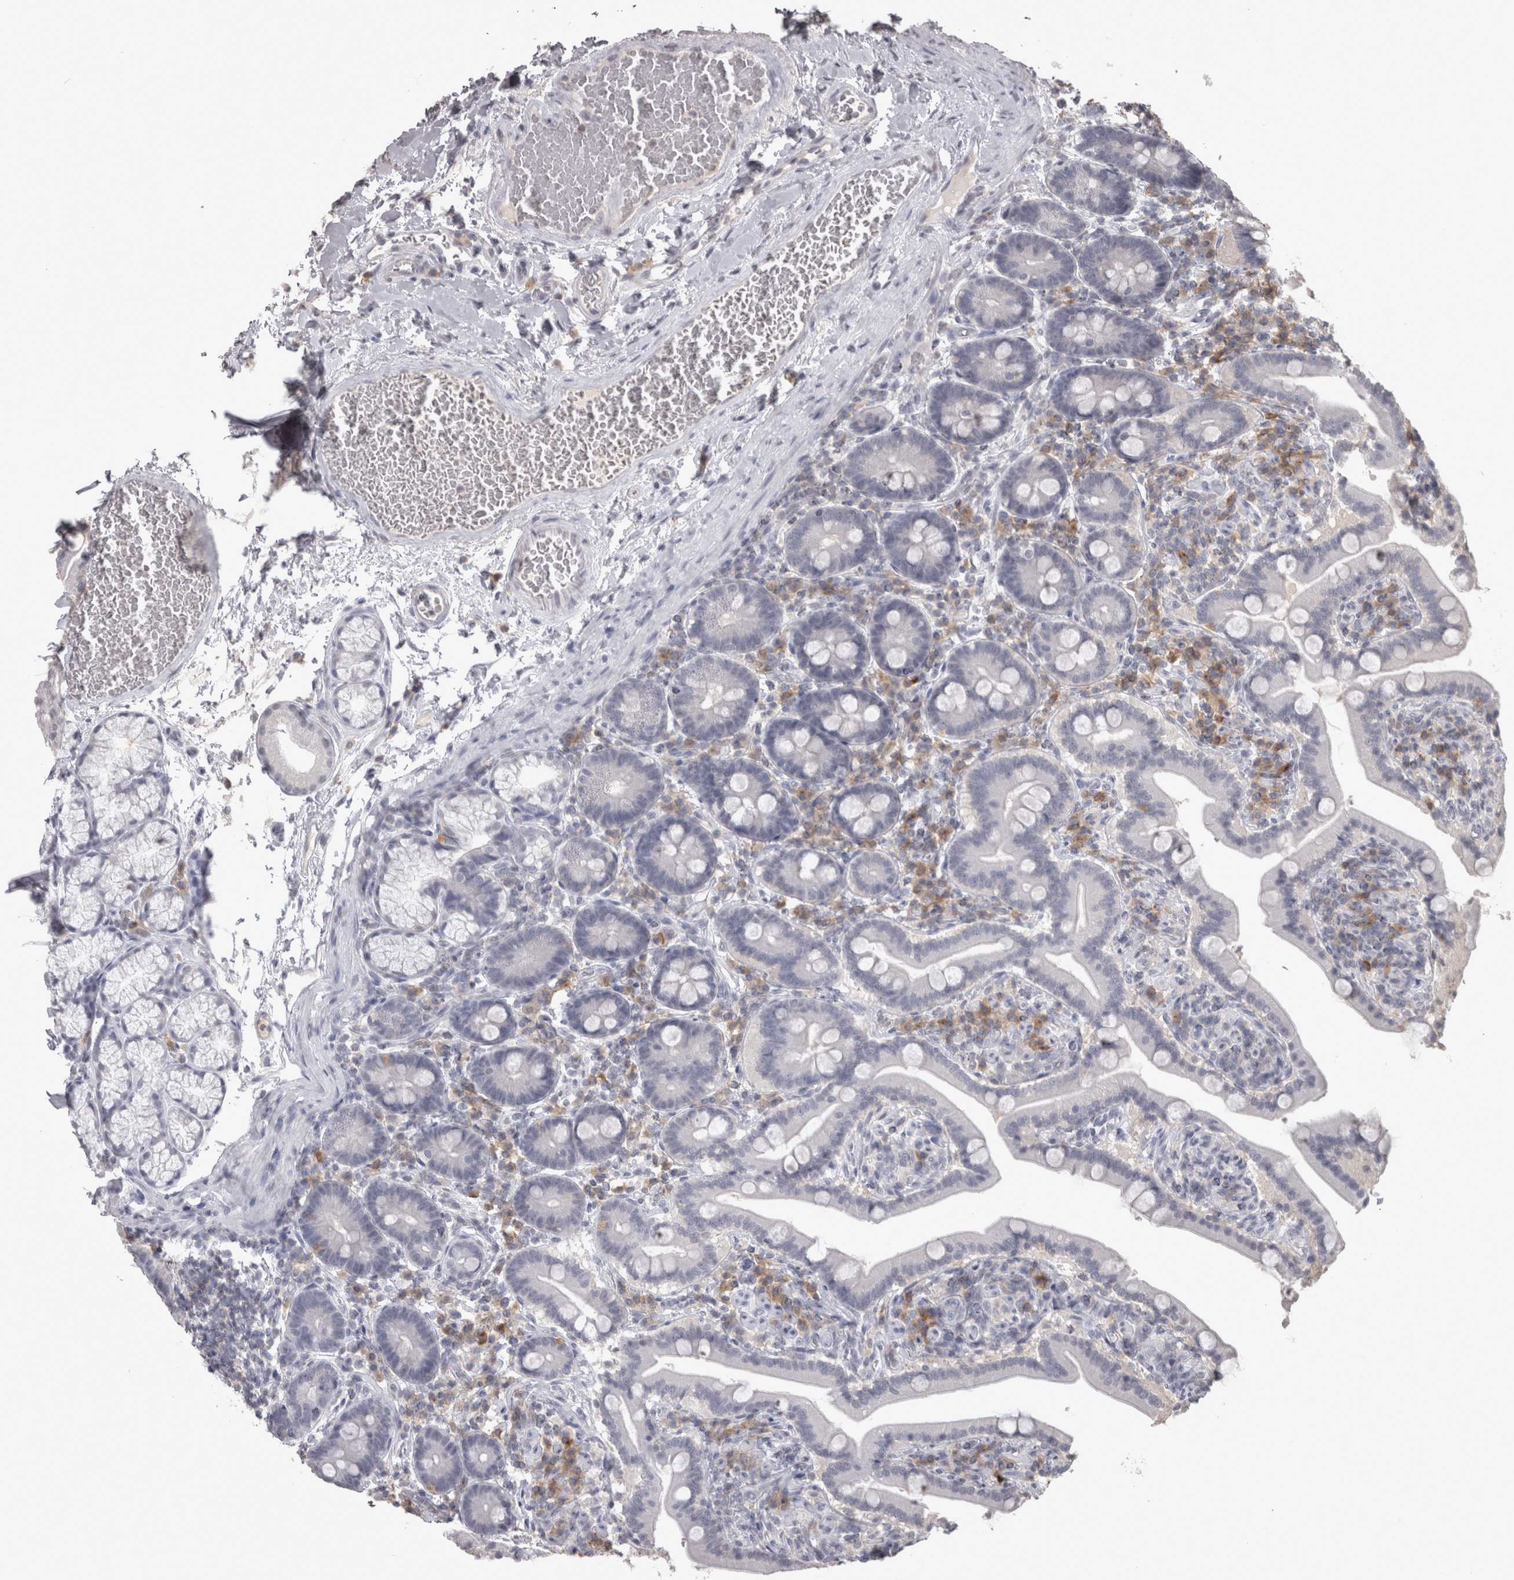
{"staining": {"intensity": "negative", "quantity": "none", "location": "none"}, "tissue": "duodenum", "cell_type": "Glandular cells", "image_type": "normal", "snomed": [{"axis": "morphology", "description": "Normal tissue, NOS"}, {"axis": "topography", "description": "Duodenum"}], "caption": "Normal duodenum was stained to show a protein in brown. There is no significant positivity in glandular cells. (DAB (3,3'-diaminobenzidine) IHC visualized using brightfield microscopy, high magnification).", "gene": "LAX1", "patient": {"sex": "male", "age": 54}}